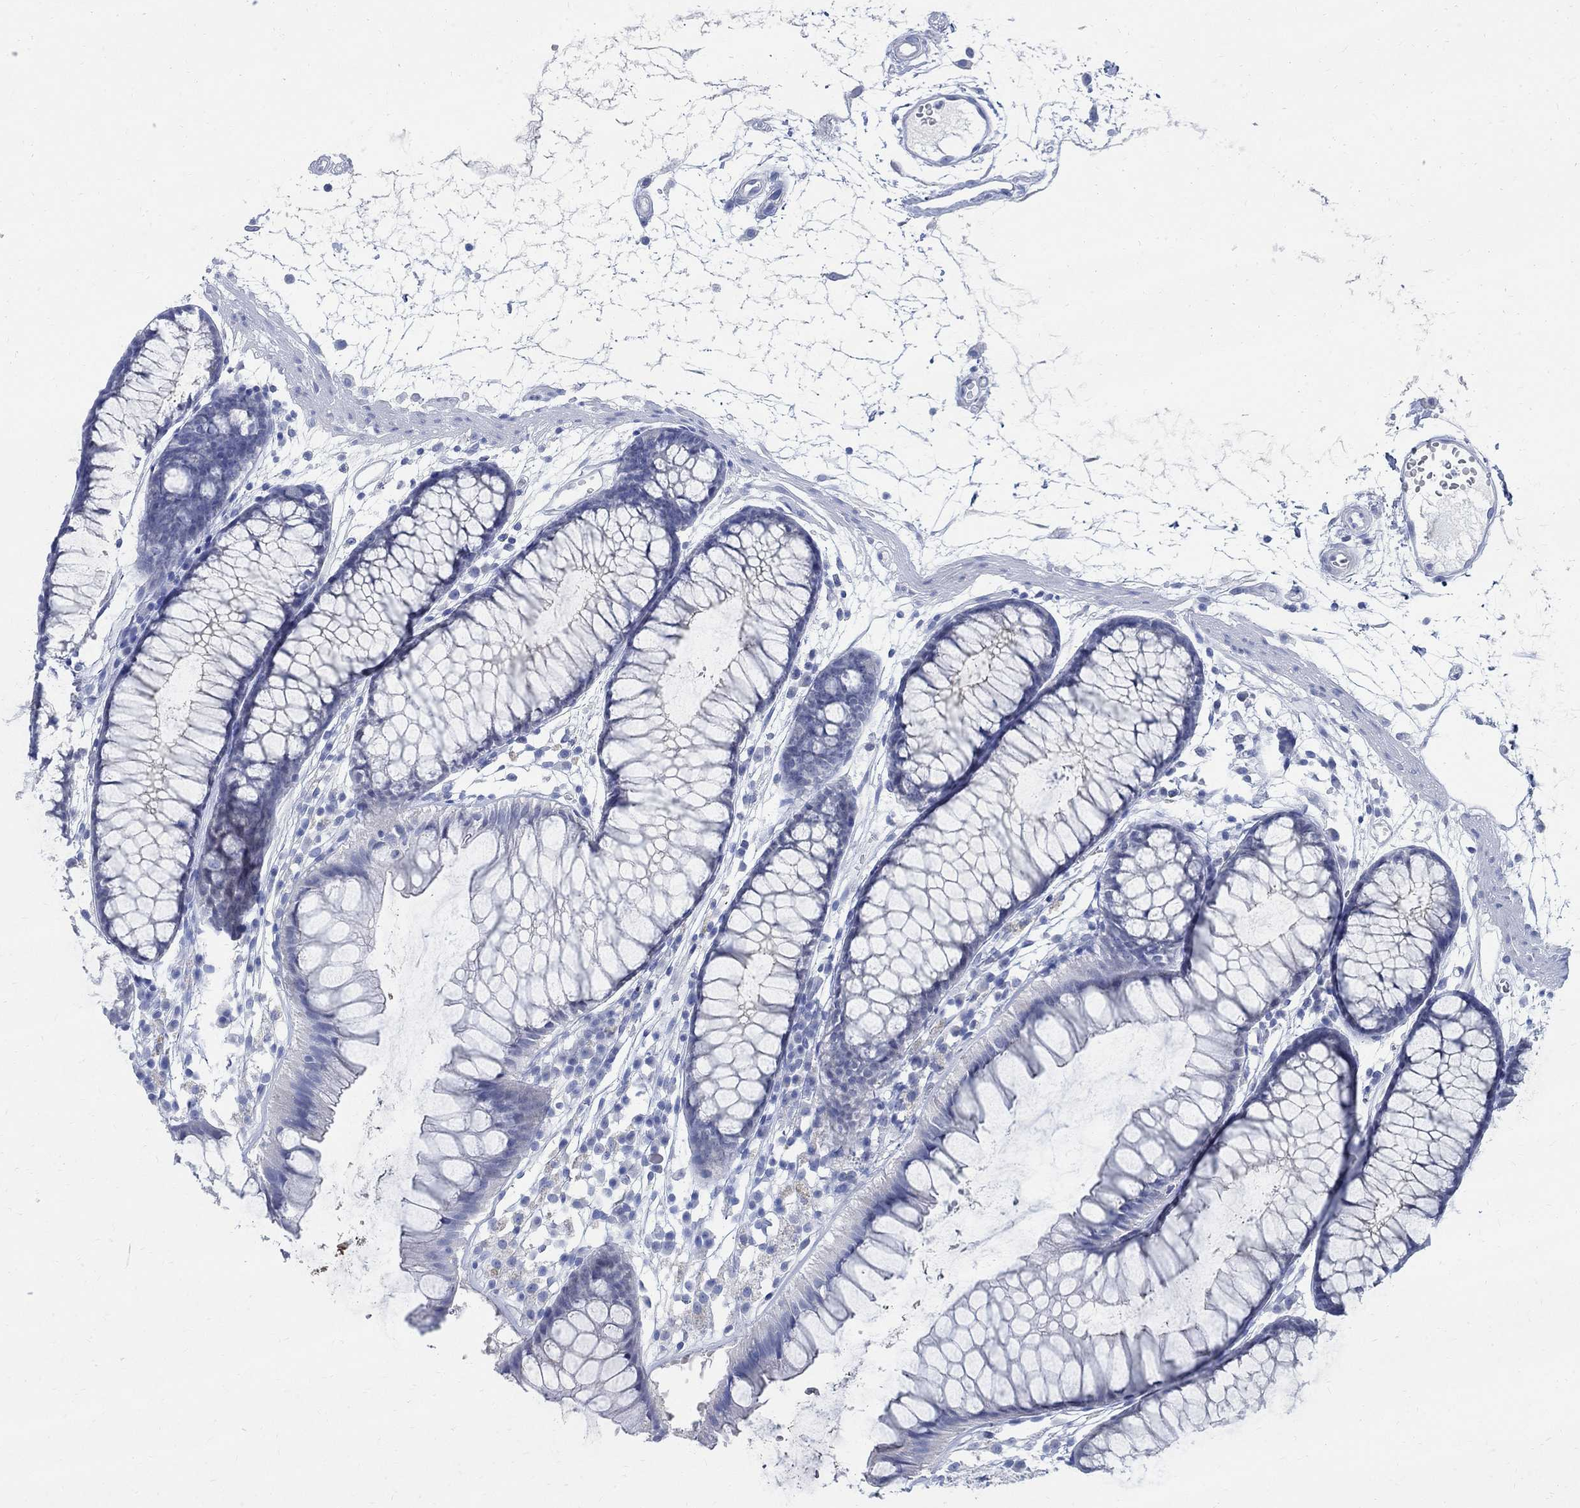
{"staining": {"intensity": "negative", "quantity": "none", "location": "none"}, "tissue": "colon", "cell_type": "Endothelial cells", "image_type": "normal", "snomed": [{"axis": "morphology", "description": "Normal tissue, NOS"}, {"axis": "morphology", "description": "Adenocarcinoma, NOS"}, {"axis": "topography", "description": "Colon"}], "caption": "IHC of normal colon exhibits no expression in endothelial cells. Nuclei are stained in blue.", "gene": "CAMK2N1", "patient": {"sex": "male", "age": 65}}